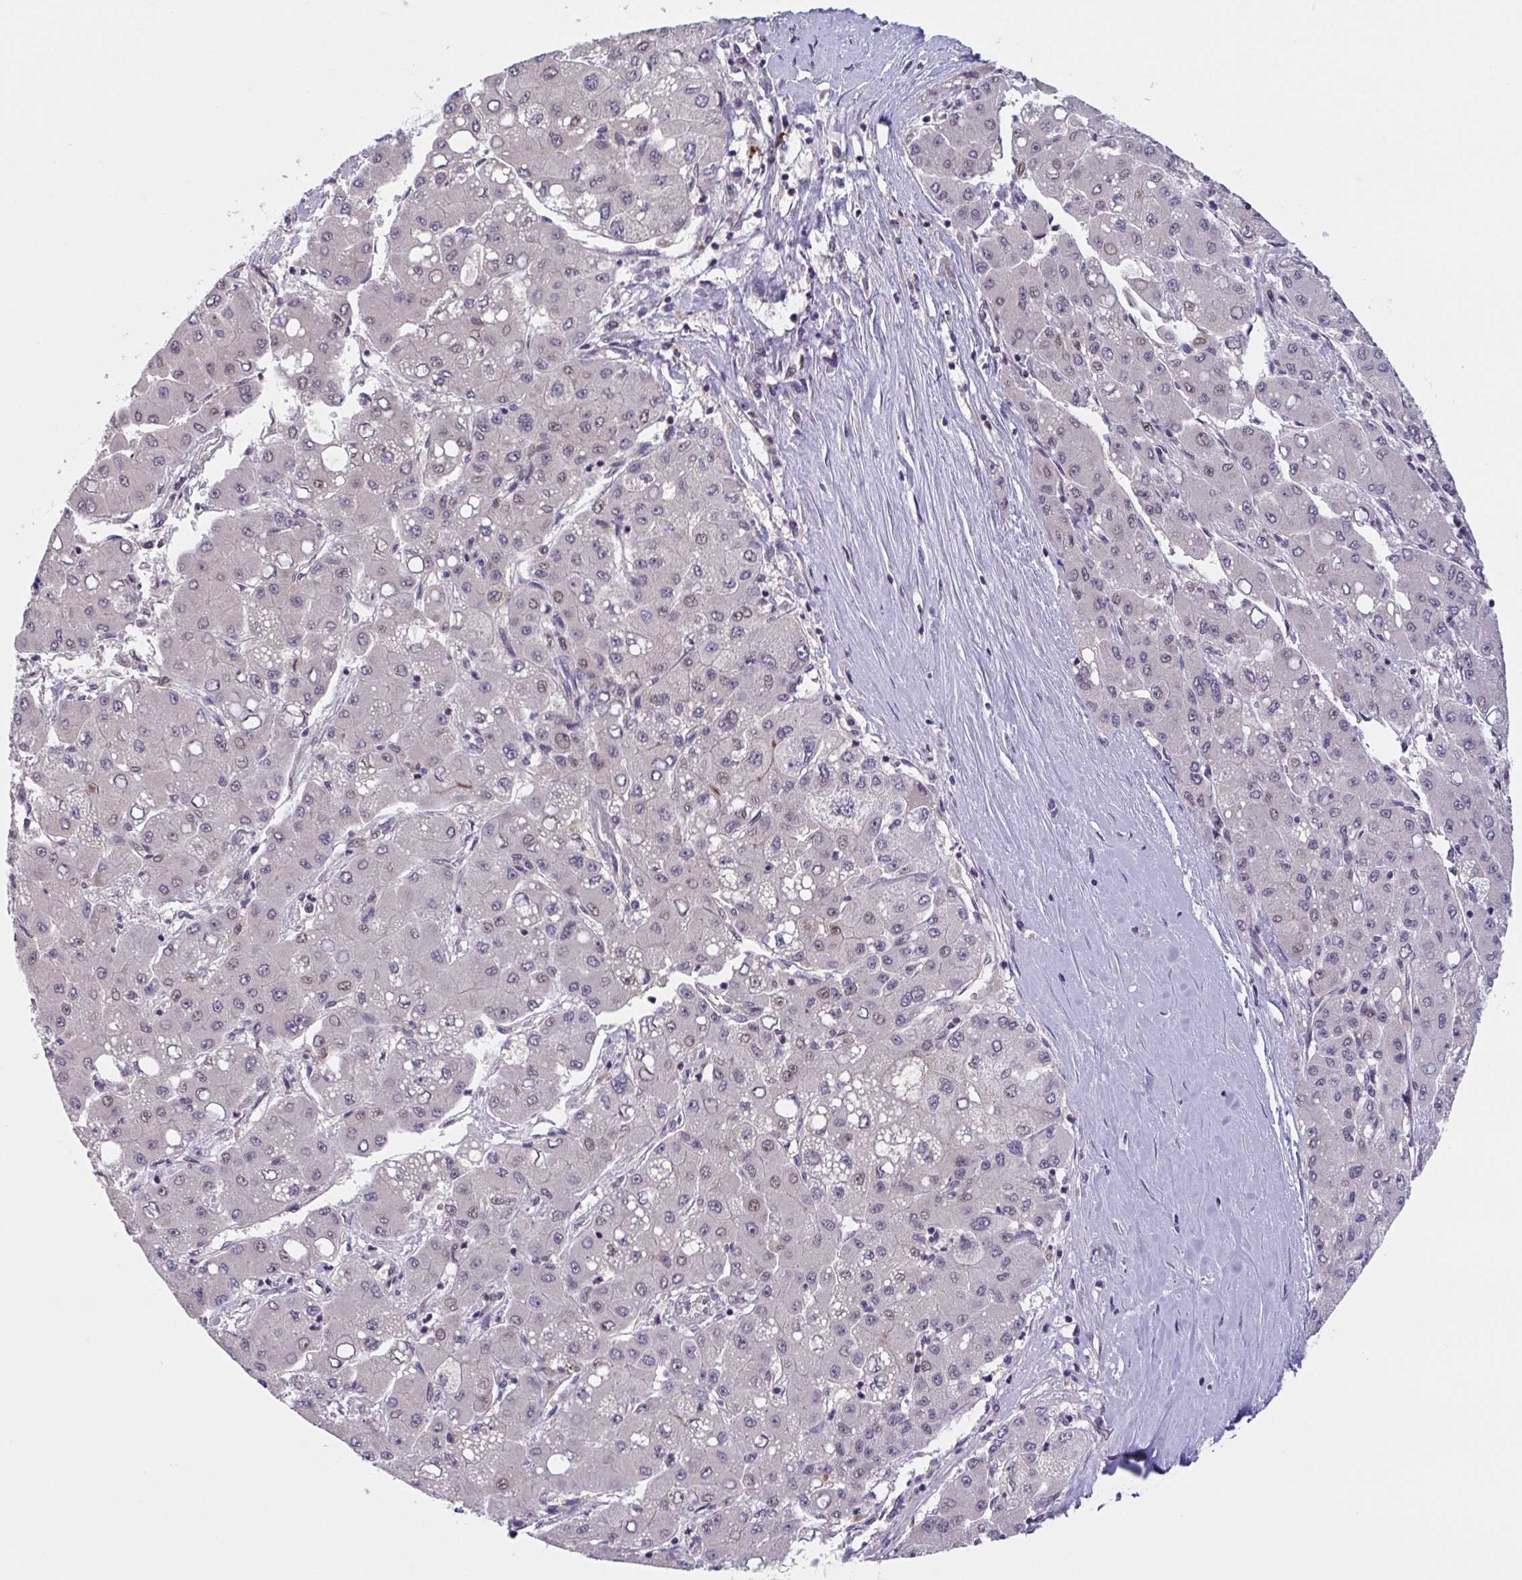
{"staining": {"intensity": "weak", "quantity": "25%-75%", "location": "nuclear"}, "tissue": "liver cancer", "cell_type": "Tumor cells", "image_type": "cancer", "snomed": [{"axis": "morphology", "description": "Carcinoma, Hepatocellular, NOS"}, {"axis": "topography", "description": "Liver"}], "caption": "Human liver hepatocellular carcinoma stained for a protein (brown) displays weak nuclear positive staining in about 25%-75% of tumor cells.", "gene": "RIOK1", "patient": {"sex": "male", "age": 40}}